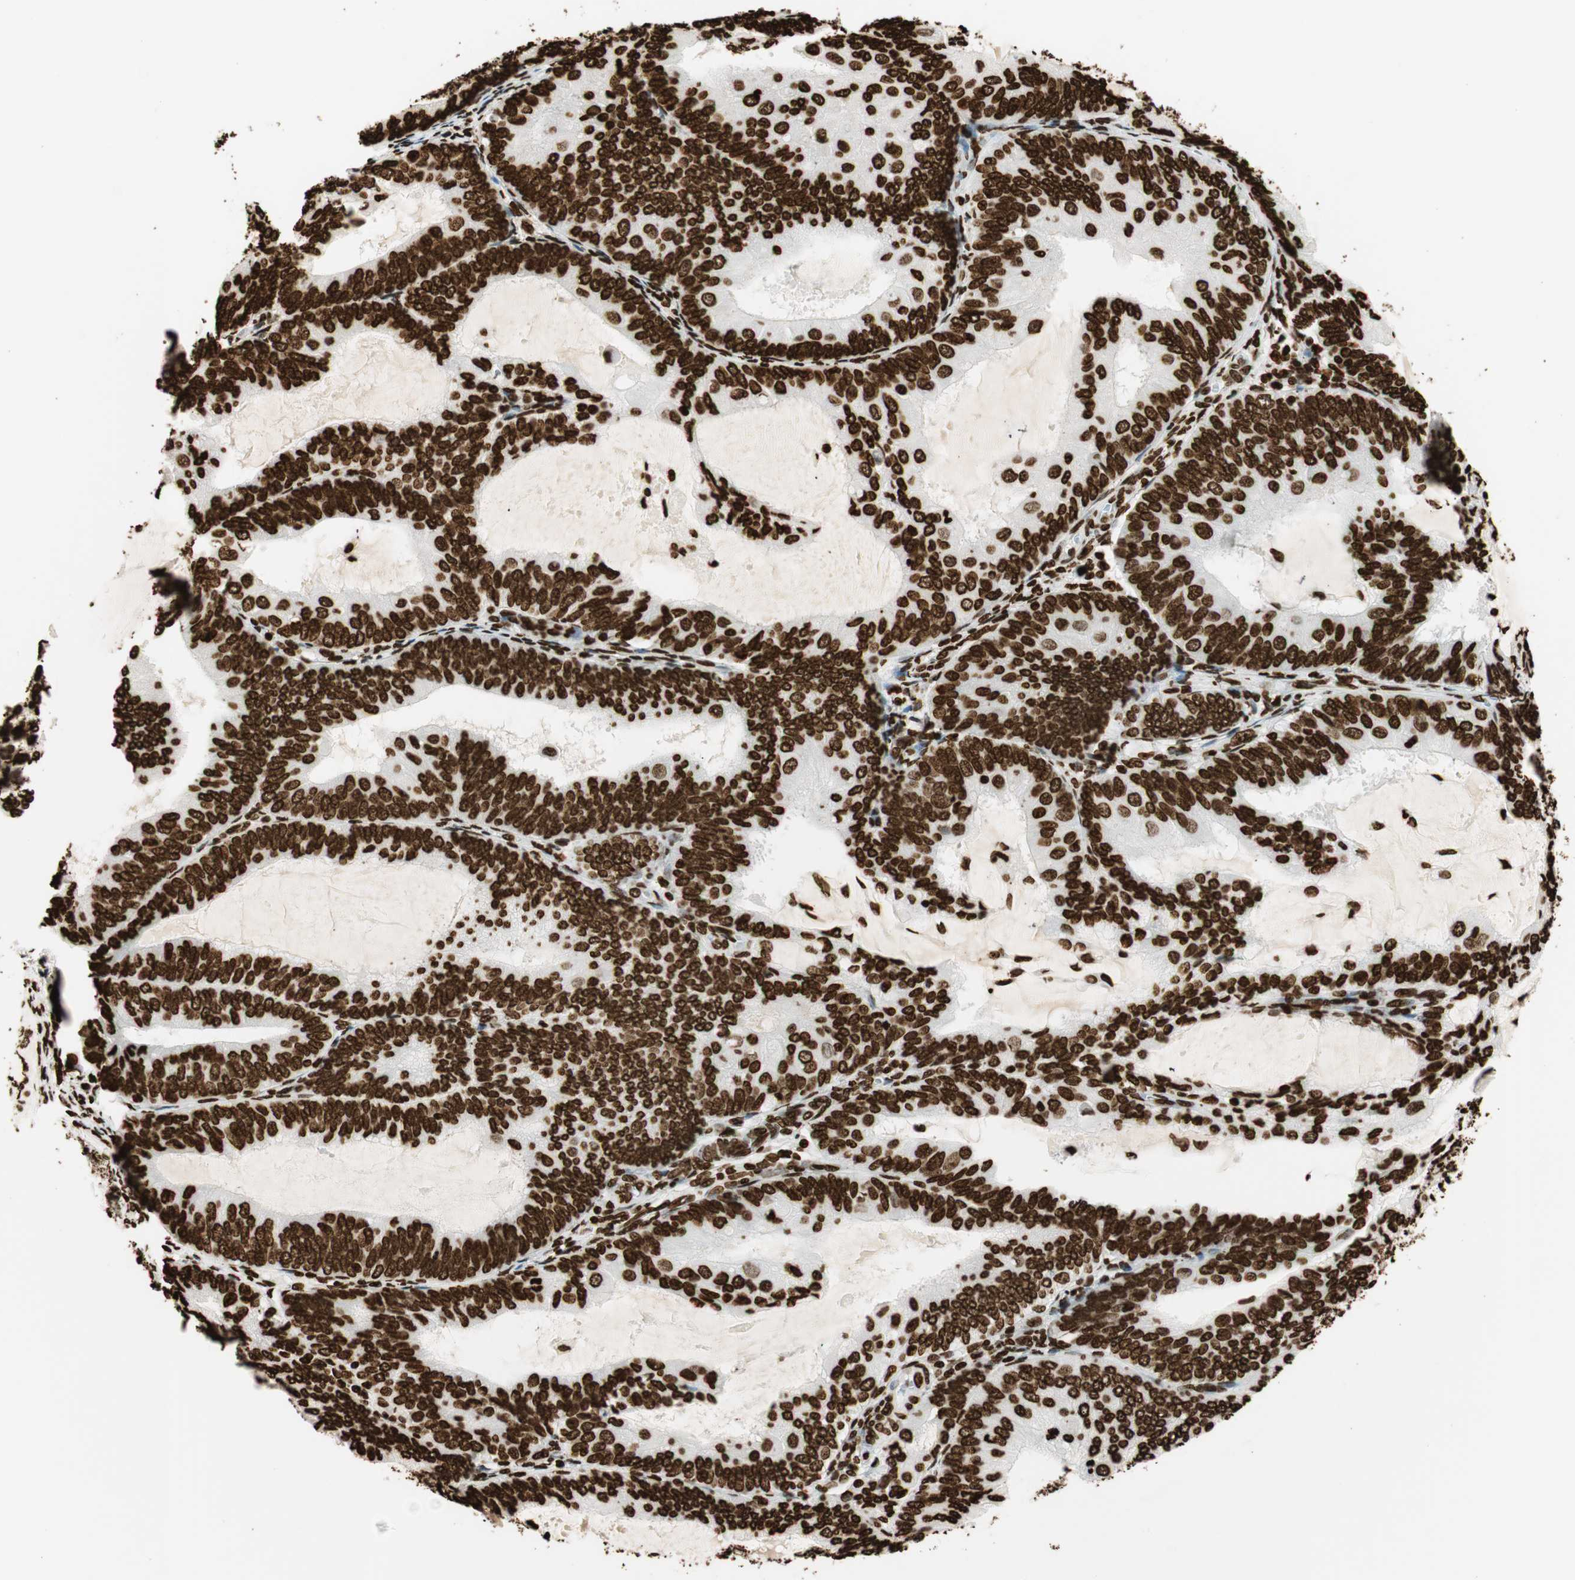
{"staining": {"intensity": "strong", "quantity": ">75%", "location": "nuclear"}, "tissue": "endometrial cancer", "cell_type": "Tumor cells", "image_type": "cancer", "snomed": [{"axis": "morphology", "description": "Adenocarcinoma, NOS"}, {"axis": "topography", "description": "Endometrium"}], "caption": "This histopathology image displays immunohistochemistry (IHC) staining of endometrial cancer (adenocarcinoma), with high strong nuclear expression in approximately >75% of tumor cells.", "gene": "GLI2", "patient": {"sex": "female", "age": 81}}